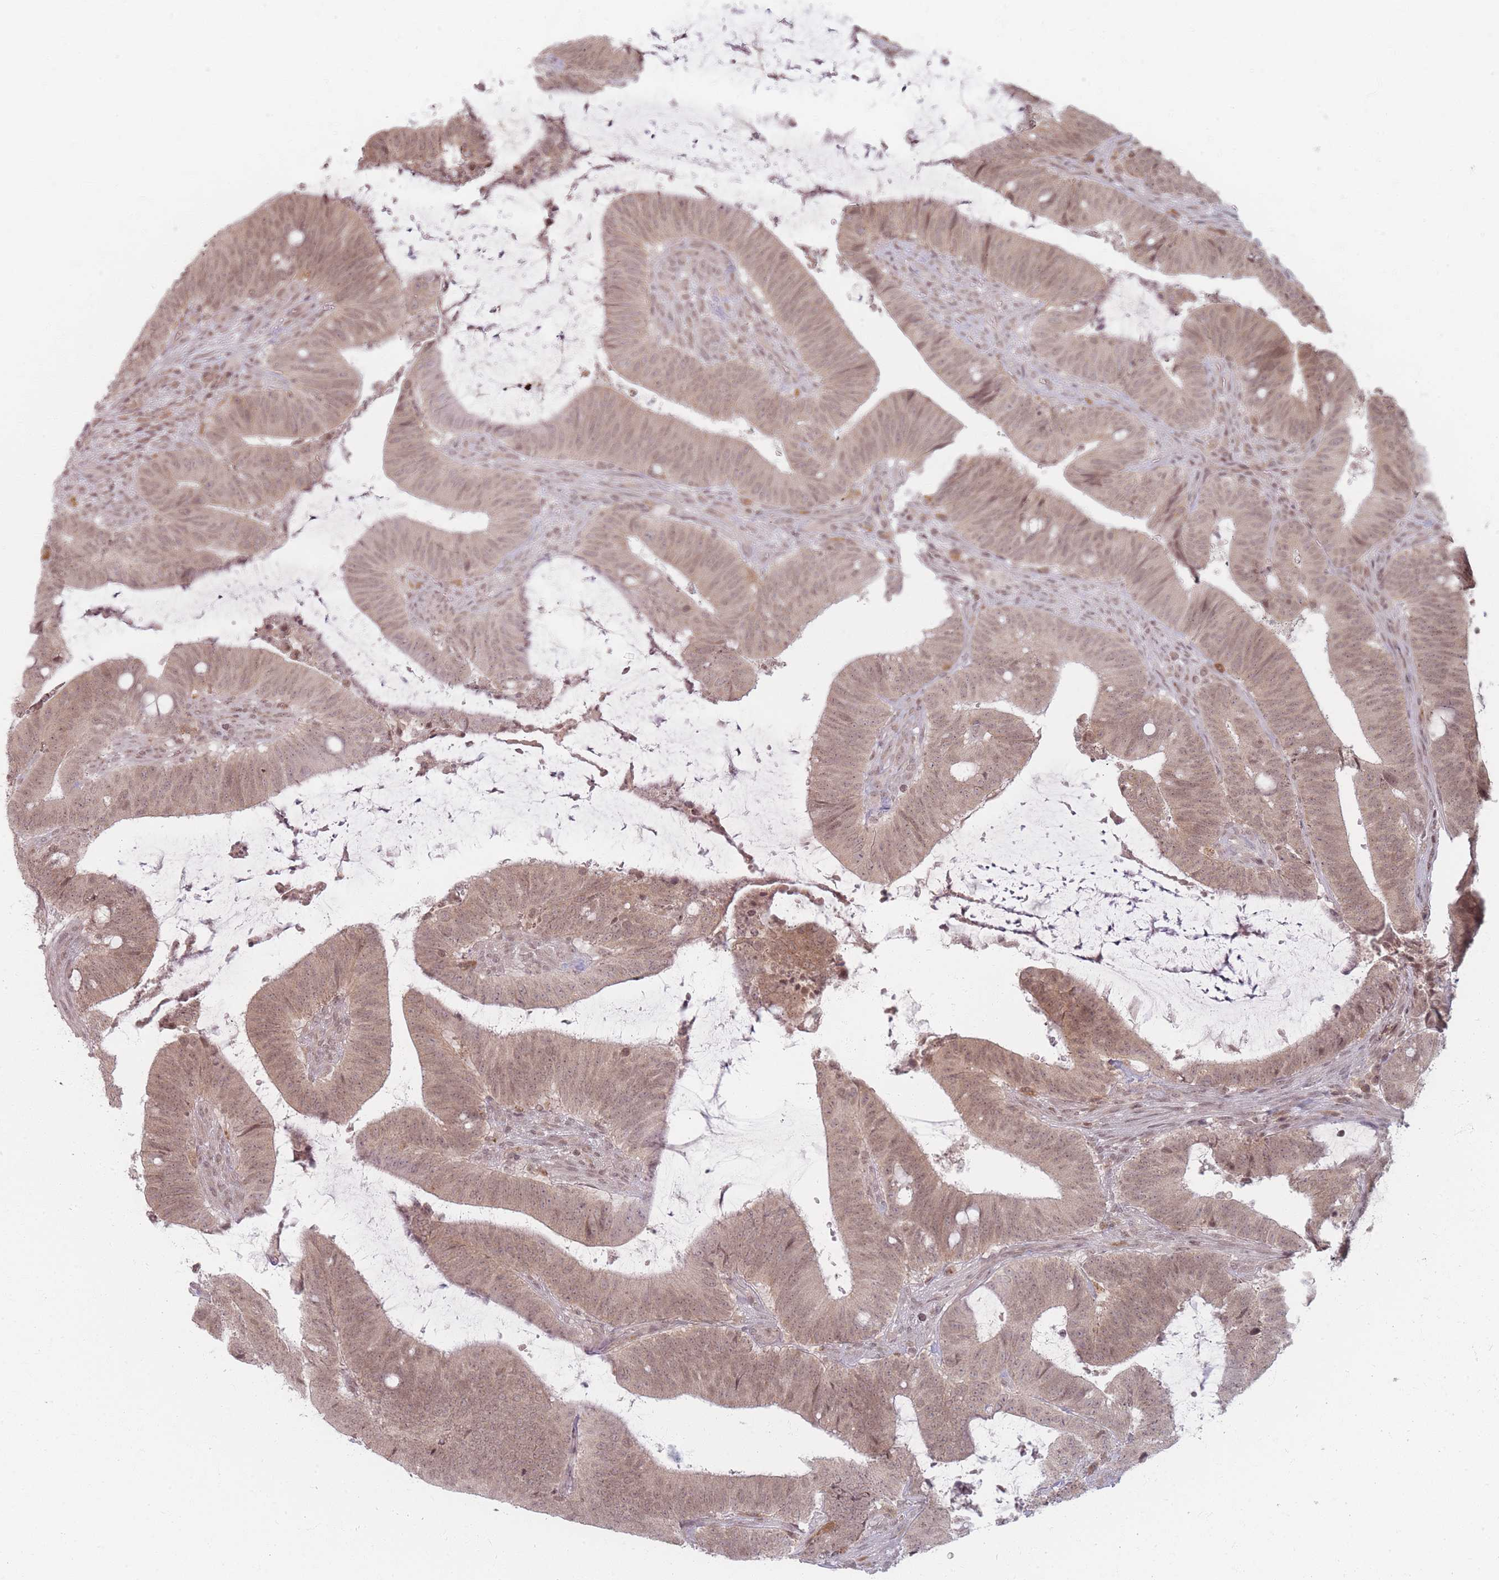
{"staining": {"intensity": "weak", "quantity": ">75%", "location": "cytoplasmic/membranous,nuclear"}, "tissue": "colorectal cancer", "cell_type": "Tumor cells", "image_type": "cancer", "snomed": [{"axis": "morphology", "description": "Adenocarcinoma, NOS"}, {"axis": "topography", "description": "Colon"}], "caption": "Colorectal cancer stained with a protein marker reveals weak staining in tumor cells.", "gene": "SPATA45", "patient": {"sex": "female", "age": 43}}